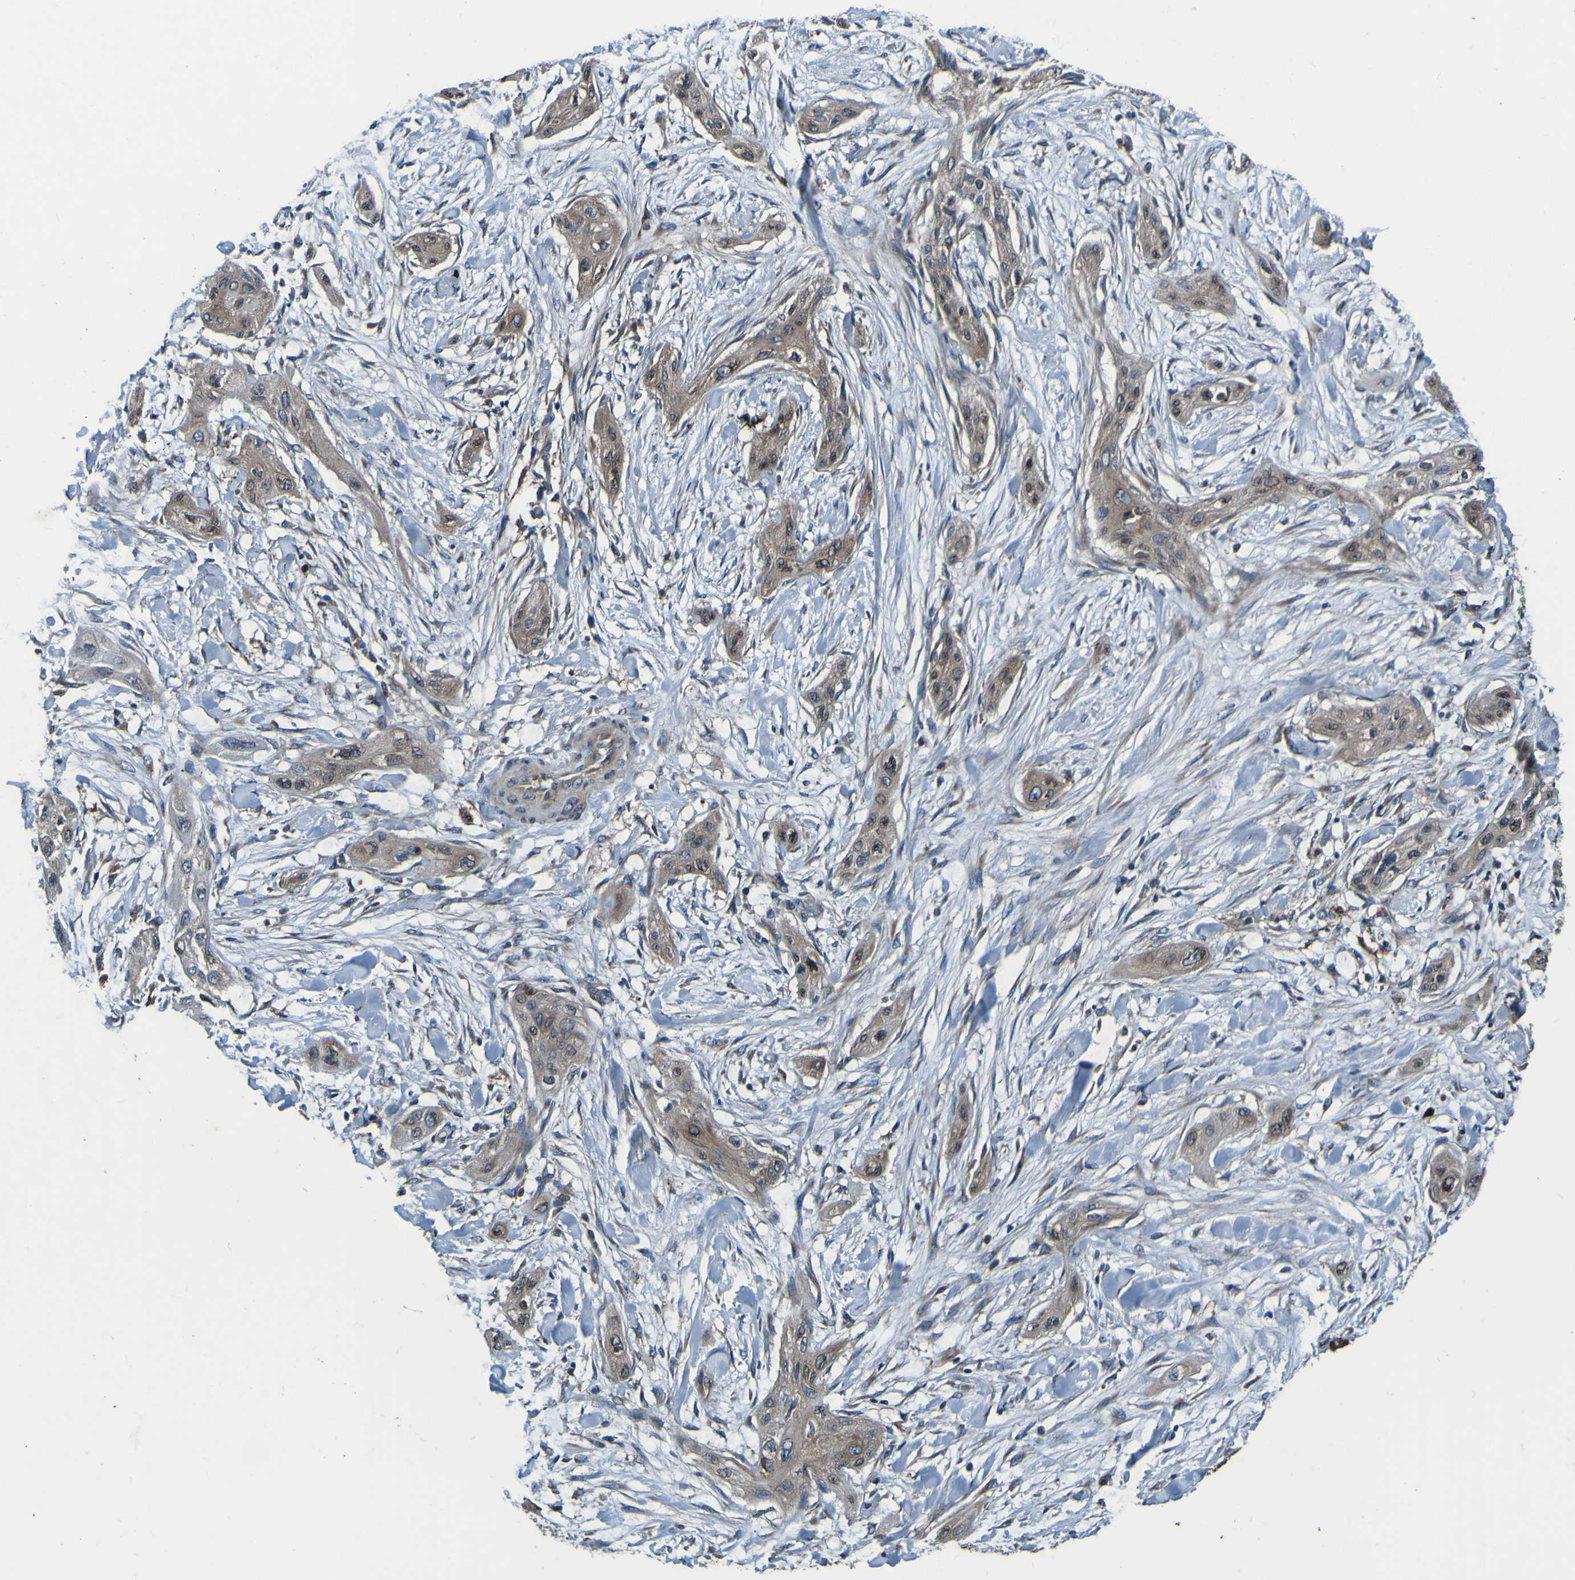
{"staining": {"intensity": "moderate", "quantity": ">75%", "location": "cytoplasmic/membranous"}, "tissue": "lung cancer", "cell_type": "Tumor cells", "image_type": "cancer", "snomed": [{"axis": "morphology", "description": "Squamous cell carcinoma, NOS"}, {"axis": "topography", "description": "Lung"}], "caption": "Squamous cell carcinoma (lung) stained with a protein marker exhibits moderate staining in tumor cells.", "gene": "RAB5B", "patient": {"sex": "female", "age": 47}}